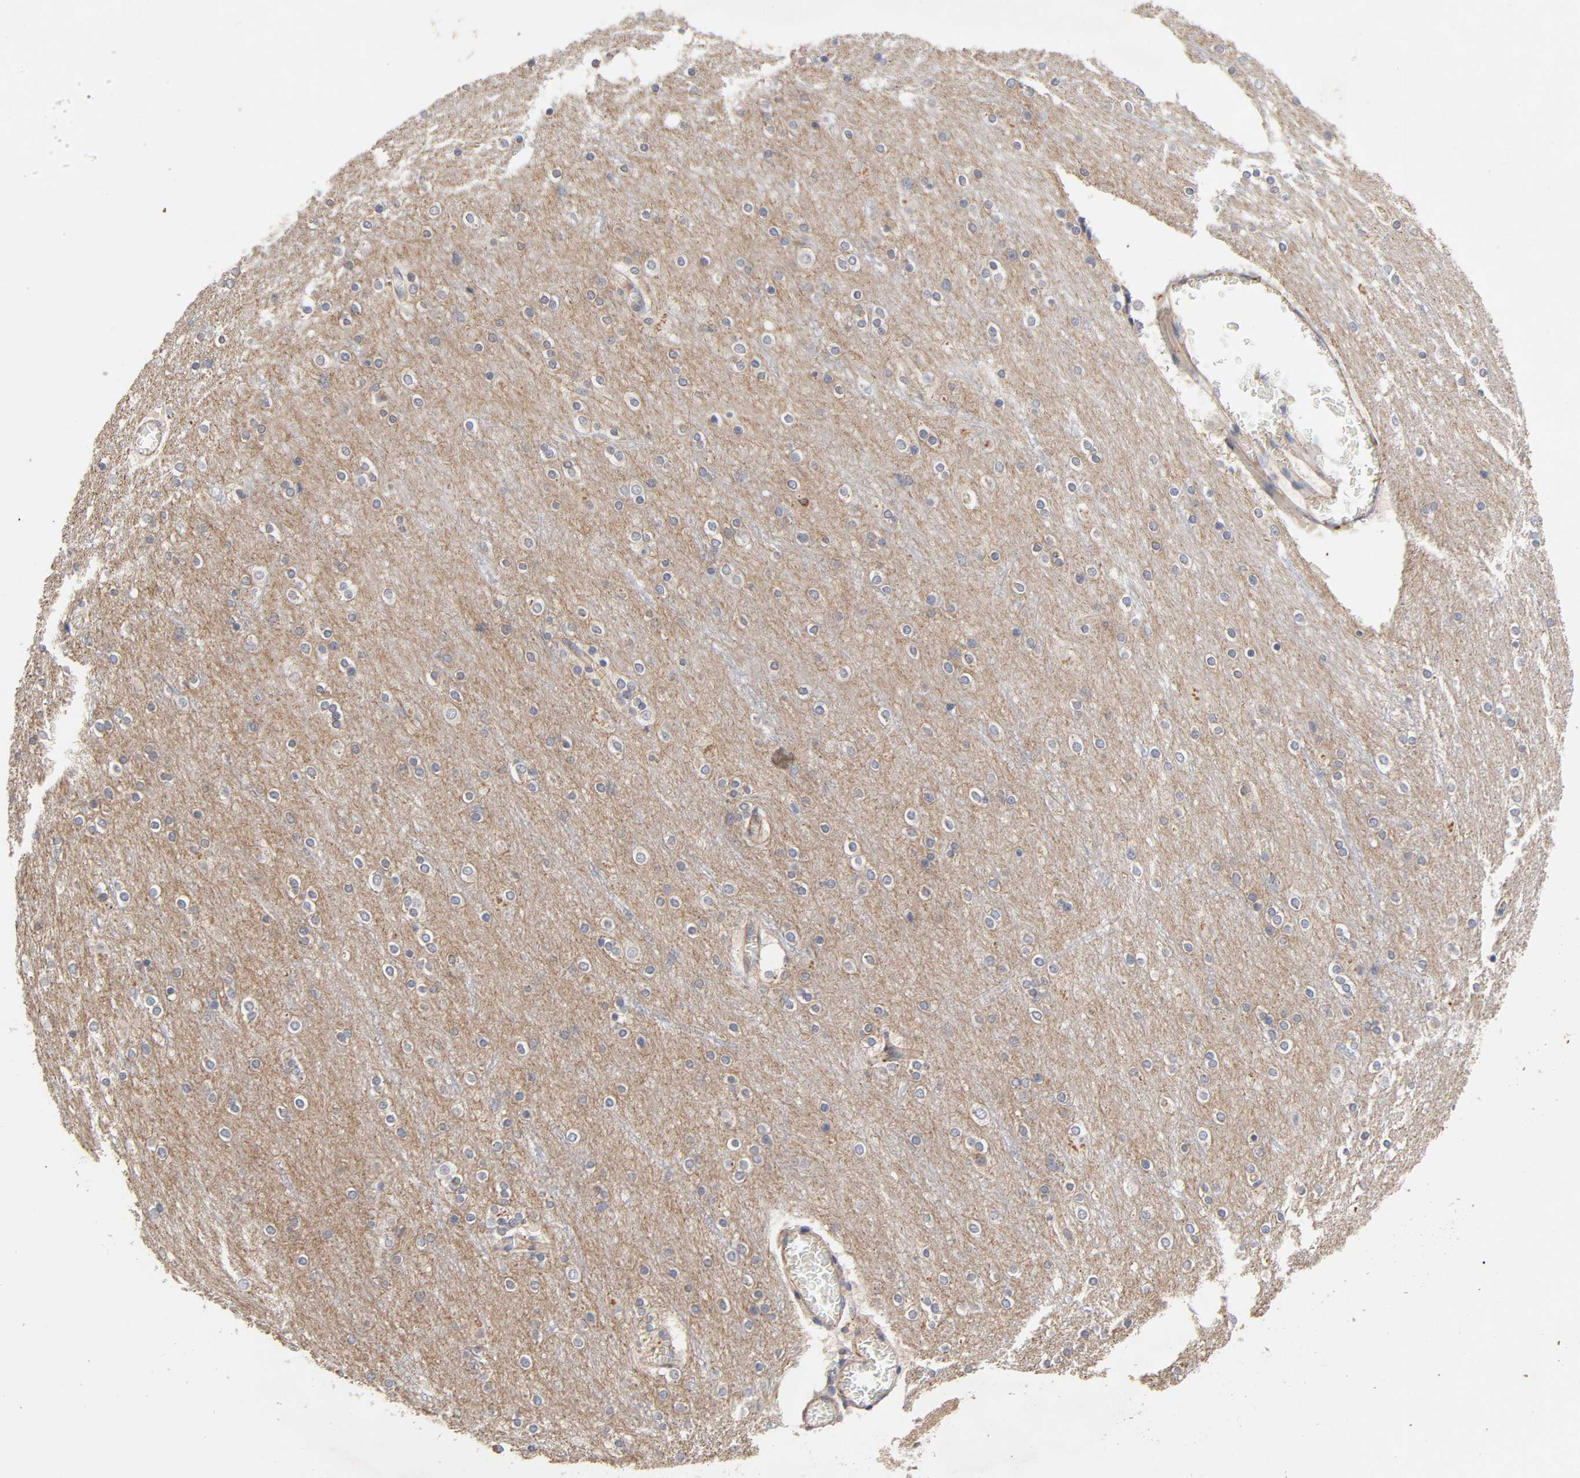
{"staining": {"intensity": "negative", "quantity": "none", "location": "none"}, "tissue": "cerebral cortex", "cell_type": "Endothelial cells", "image_type": "normal", "snomed": [{"axis": "morphology", "description": "Normal tissue, NOS"}, {"axis": "topography", "description": "Cerebral cortex"}], "caption": "A high-resolution image shows immunohistochemistry staining of unremarkable cerebral cortex, which exhibits no significant expression in endothelial cells.", "gene": "PDZD11", "patient": {"sex": "female", "age": 54}}